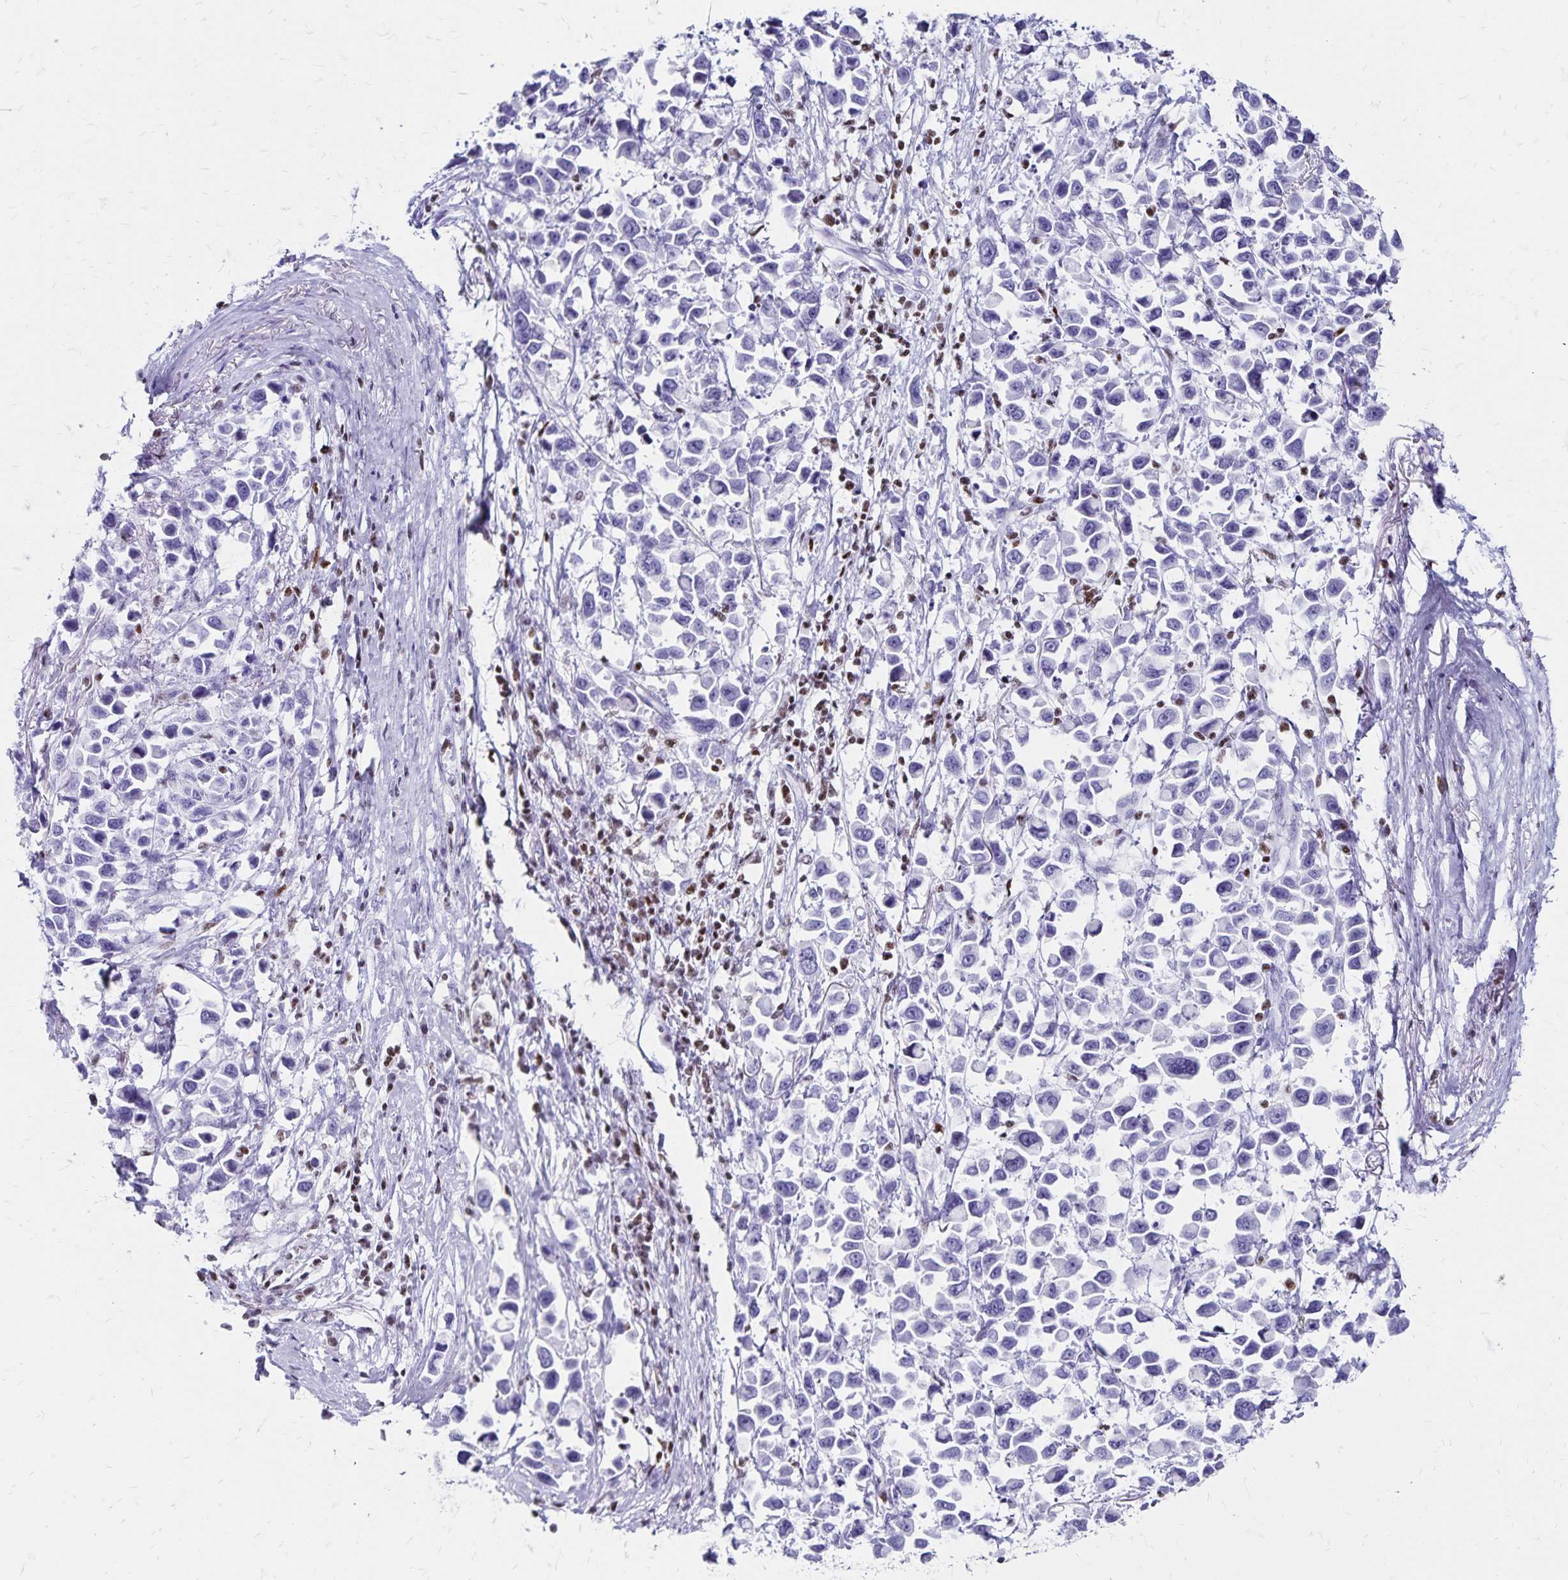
{"staining": {"intensity": "negative", "quantity": "none", "location": "none"}, "tissue": "stomach cancer", "cell_type": "Tumor cells", "image_type": "cancer", "snomed": [{"axis": "morphology", "description": "Adenocarcinoma, NOS"}, {"axis": "topography", "description": "Stomach"}], "caption": "Immunohistochemistry (IHC) image of human stomach cancer (adenocarcinoma) stained for a protein (brown), which demonstrates no positivity in tumor cells.", "gene": "IKZF1", "patient": {"sex": "female", "age": 81}}